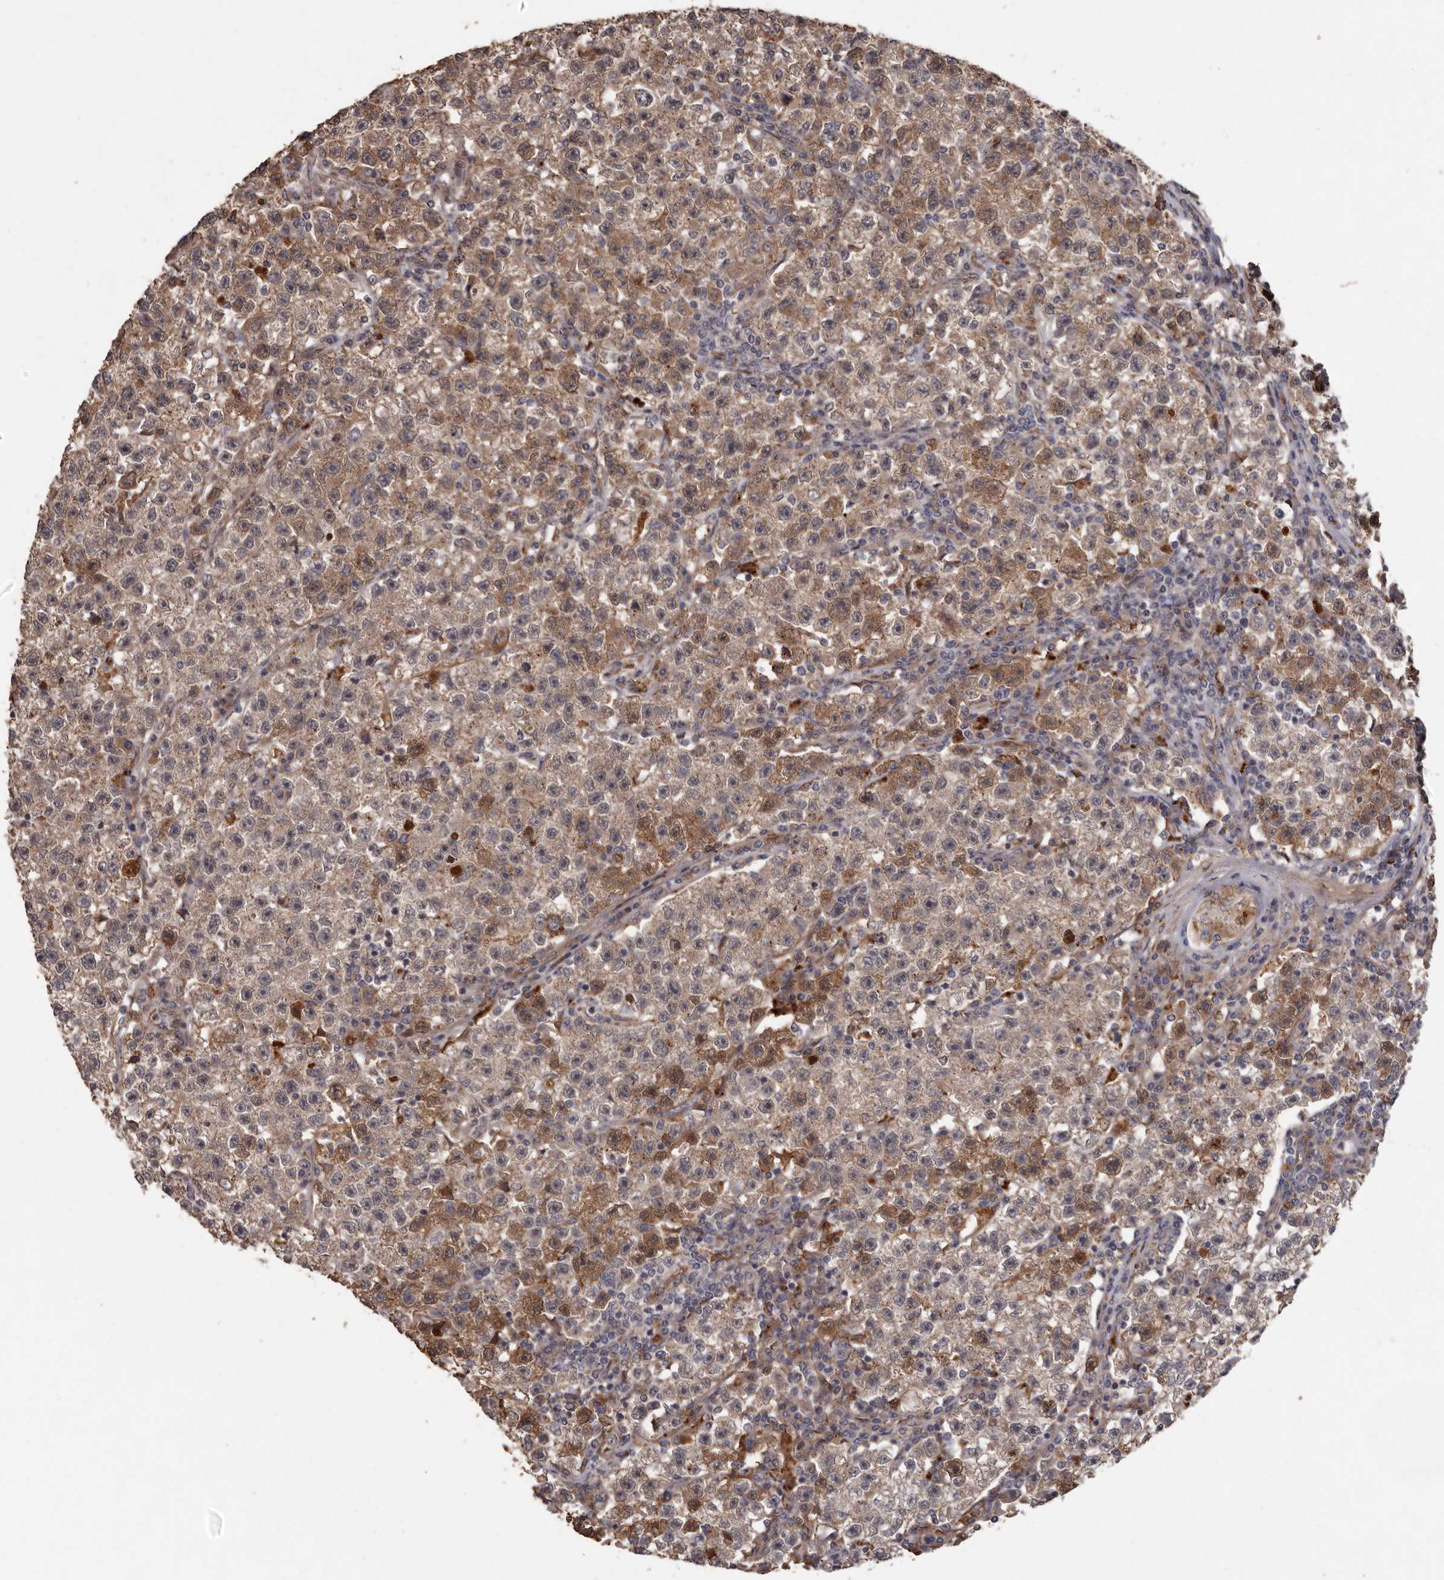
{"staining": {"intensity": "moderate", "quantity": ">75%", "location": "cytoplasmic/membranous,nuclear"}, "tissue": "testis cancer", "cell_type": "Tumor cells", "image_type": "cancer", "snomed": [{"axis": "morphology", "description": "Seminoma, NOS"}, {"axis": "topography", "description": "Testis"}], "caption": "Testis cancer (seminoma) stained for a protein (brown) reveals moderate cytoplasmic/membranous and nuclear positive expression in approximately >75% of tumor cells.", "gene": "BRAT1", "patient": {"sex": "male", "age": 22}}